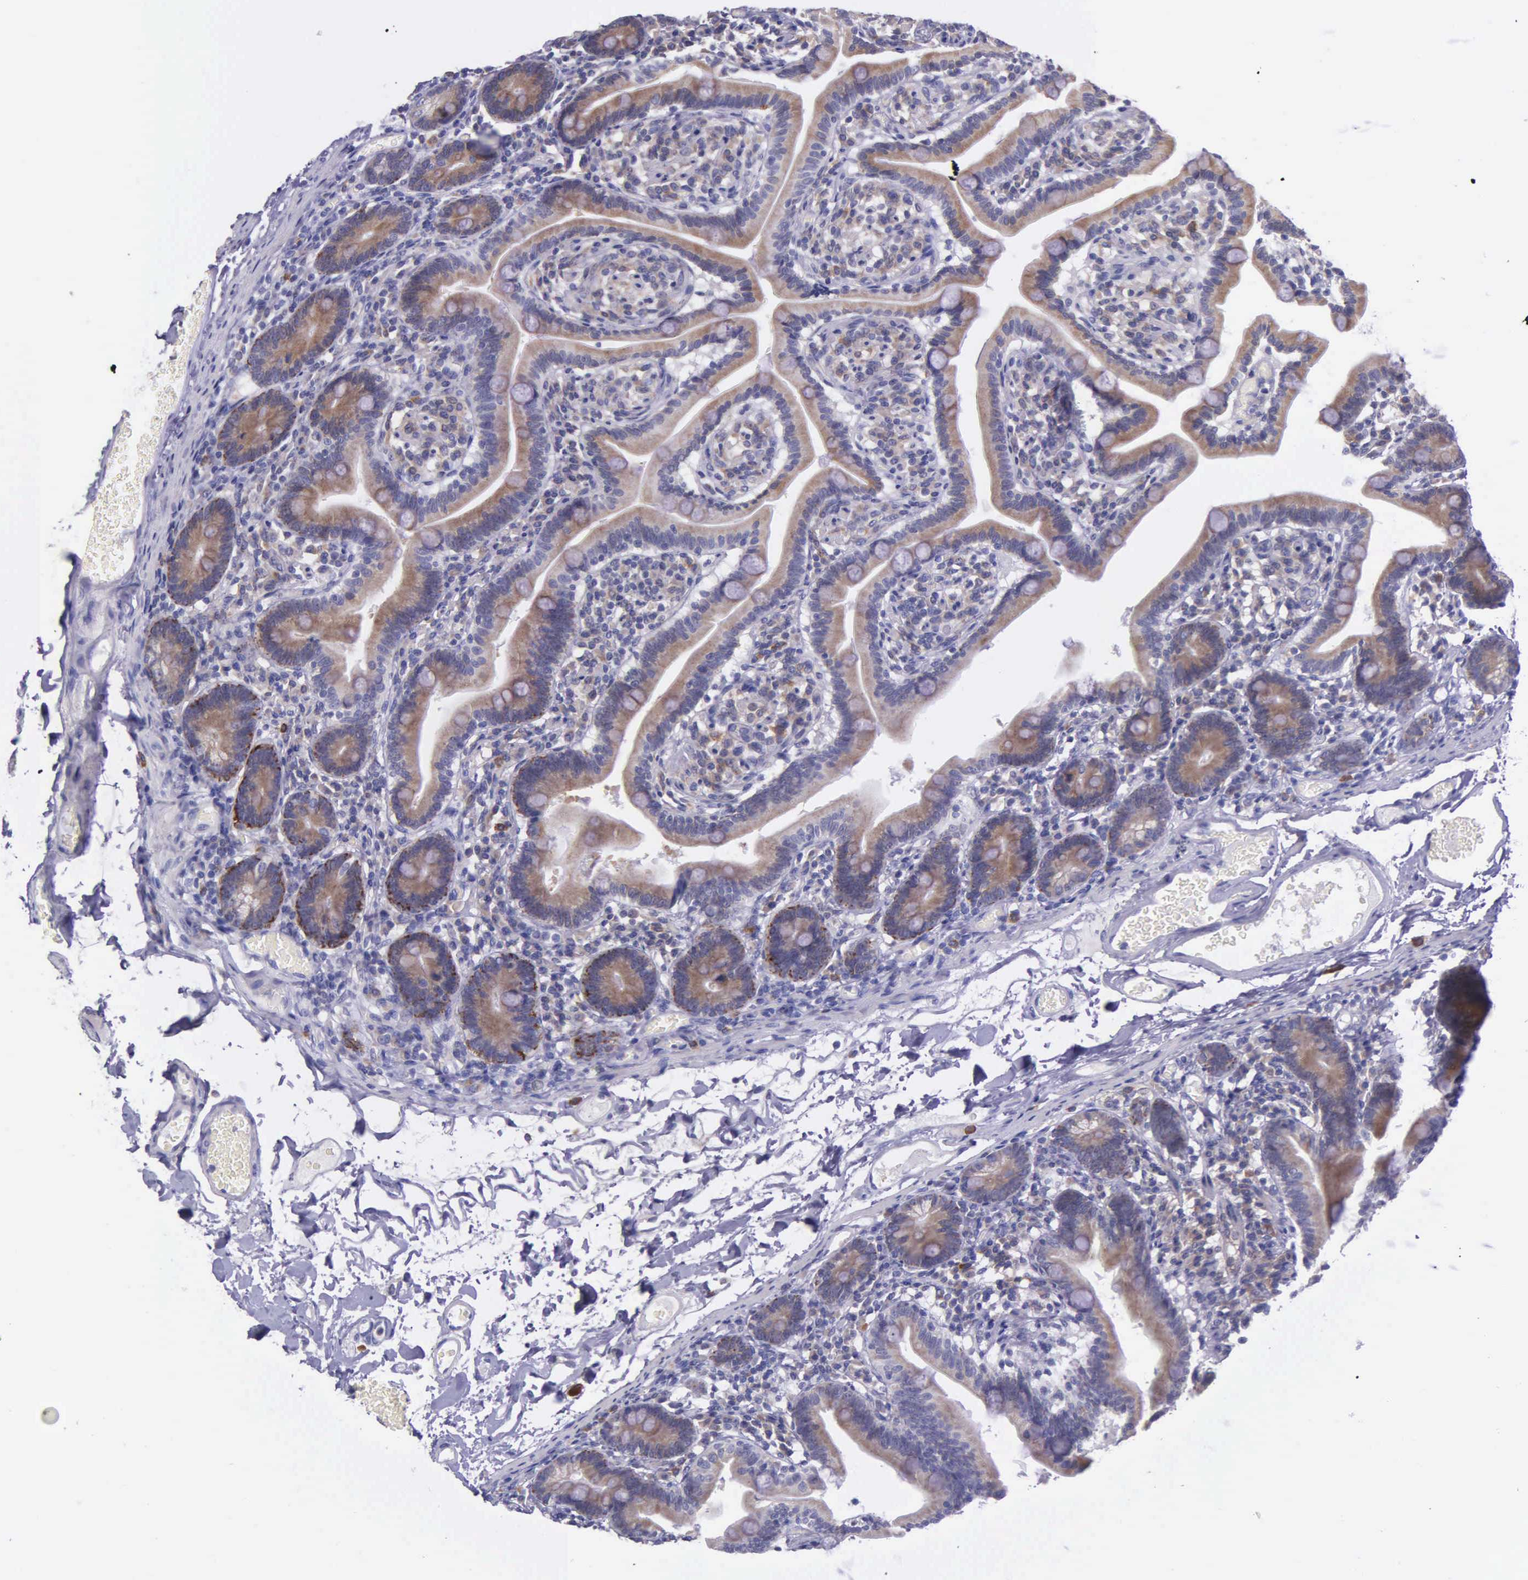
{"staining": {"intensity": "moderate", "quantity": ">75%", "location": "cytoplasmic/membranous"}, "tissue": "duodenum", "cell_type": "Glandular cells", "image_type": "normal", "snomed": [{"axis": "morphology", "description": "Normal tissue, NOS"}, {"axis": "topography", "description": "Duodenum"}], "caption": "Duodenum stained for a protein exhibits moderate cytoplasmic/membranous positivity in glandular cells. (Brightfield microscopy of DAB IHC at high magnification).", "gene": "NSDHL", "patient": {"sex": "female", "age": 75}}